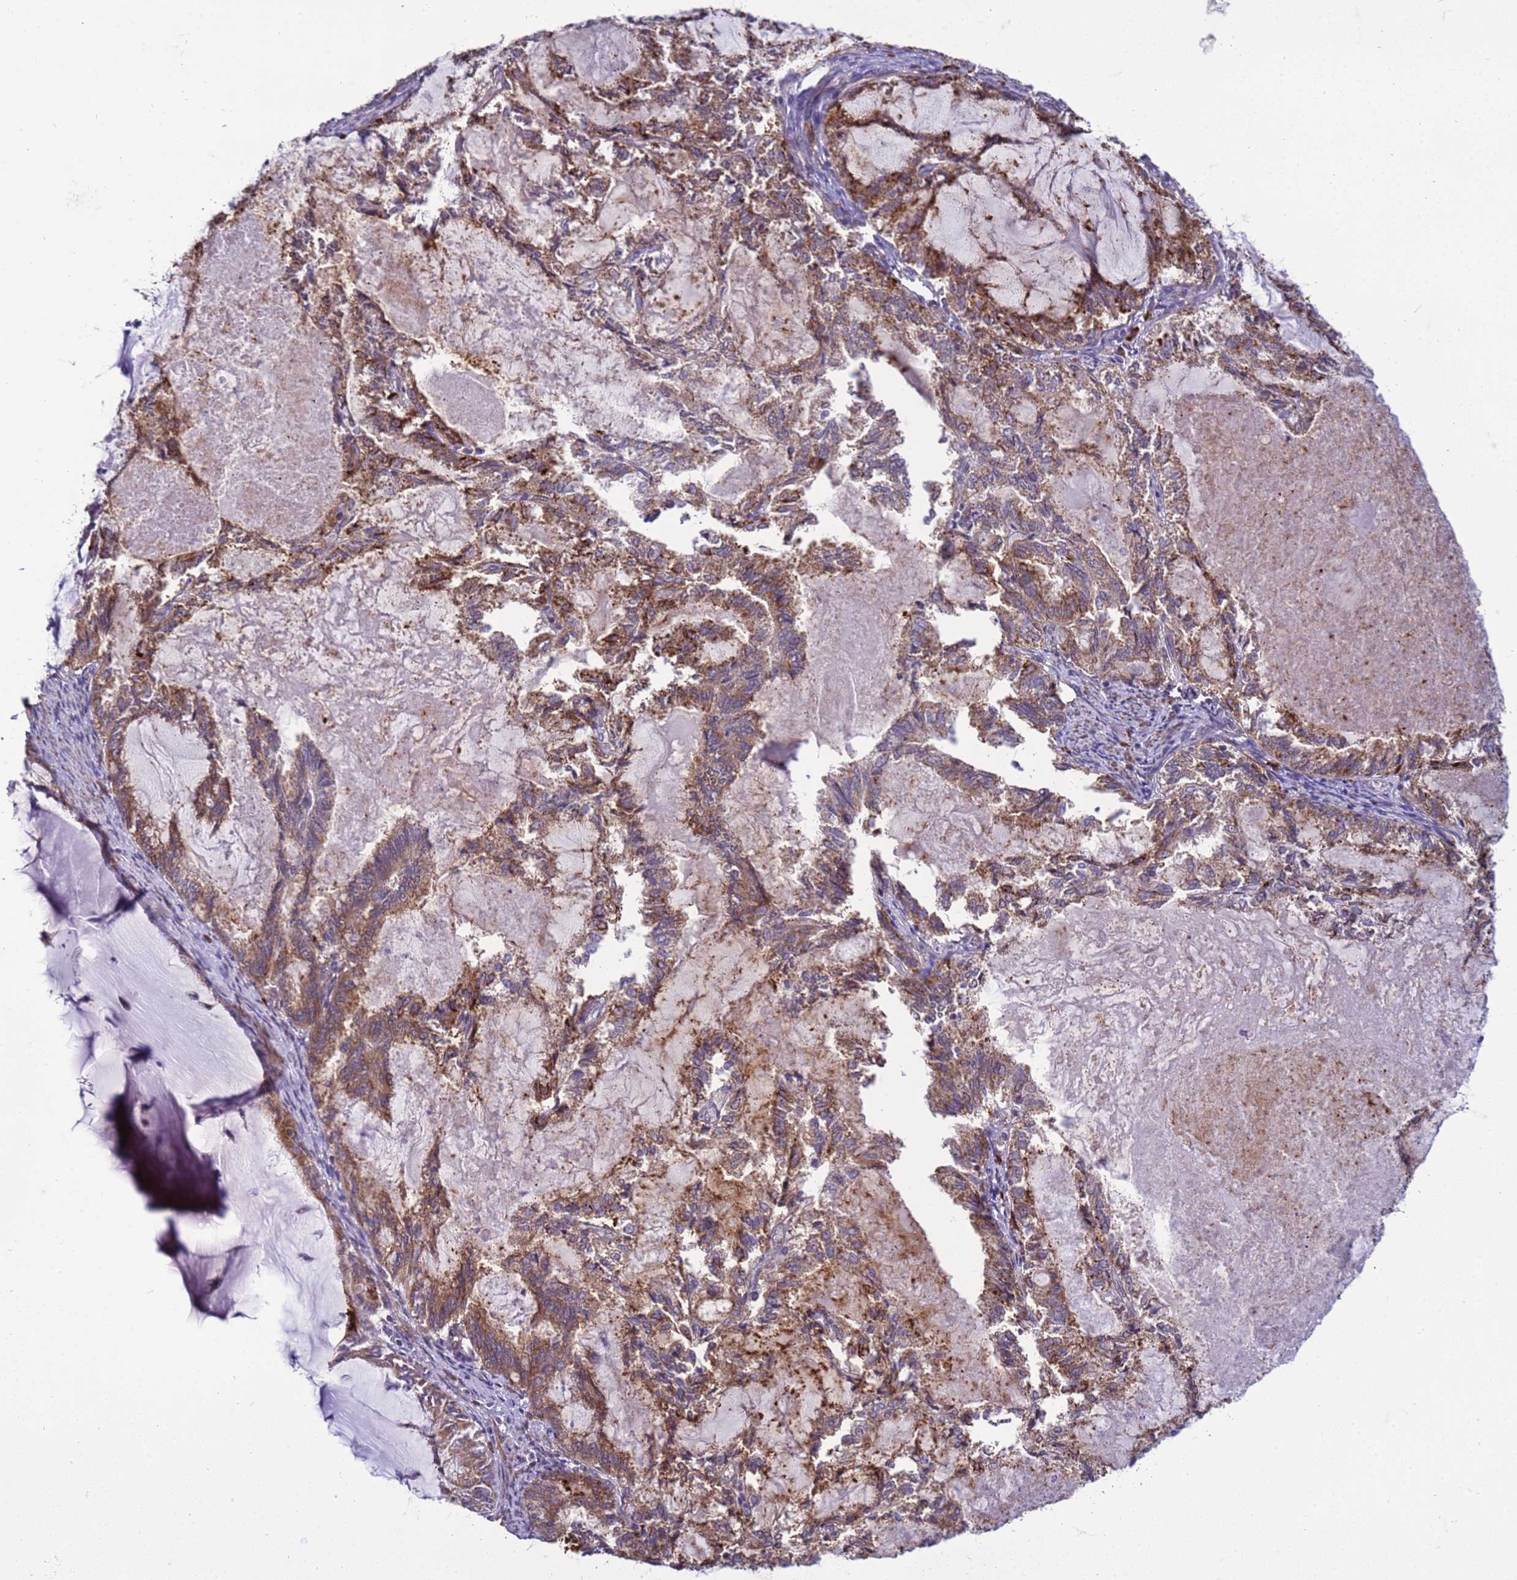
{"staining": {"intensity": "moderate", "quantity": ">75%", "location": "cytoplasmic/membranous"}, "tissue": "endometrial cancer", "cell_type": "Tumor cells", "image_type": "cancer", "snomed": [{"axis": "morphology", "description": "Adenocarcinoma, NOS"}, {"axis": "topography", "description": "Endometrium"}], "caption": "A histopathology image showing moderate cytoplasmic/membranous positivity in approximately >75% of tumor cells in adenocarcinoma (endometrial), as visualized by brown immunohistochemical staining.", "gene": "GEN1", "patient": {"sex": "female", "age": 86}}